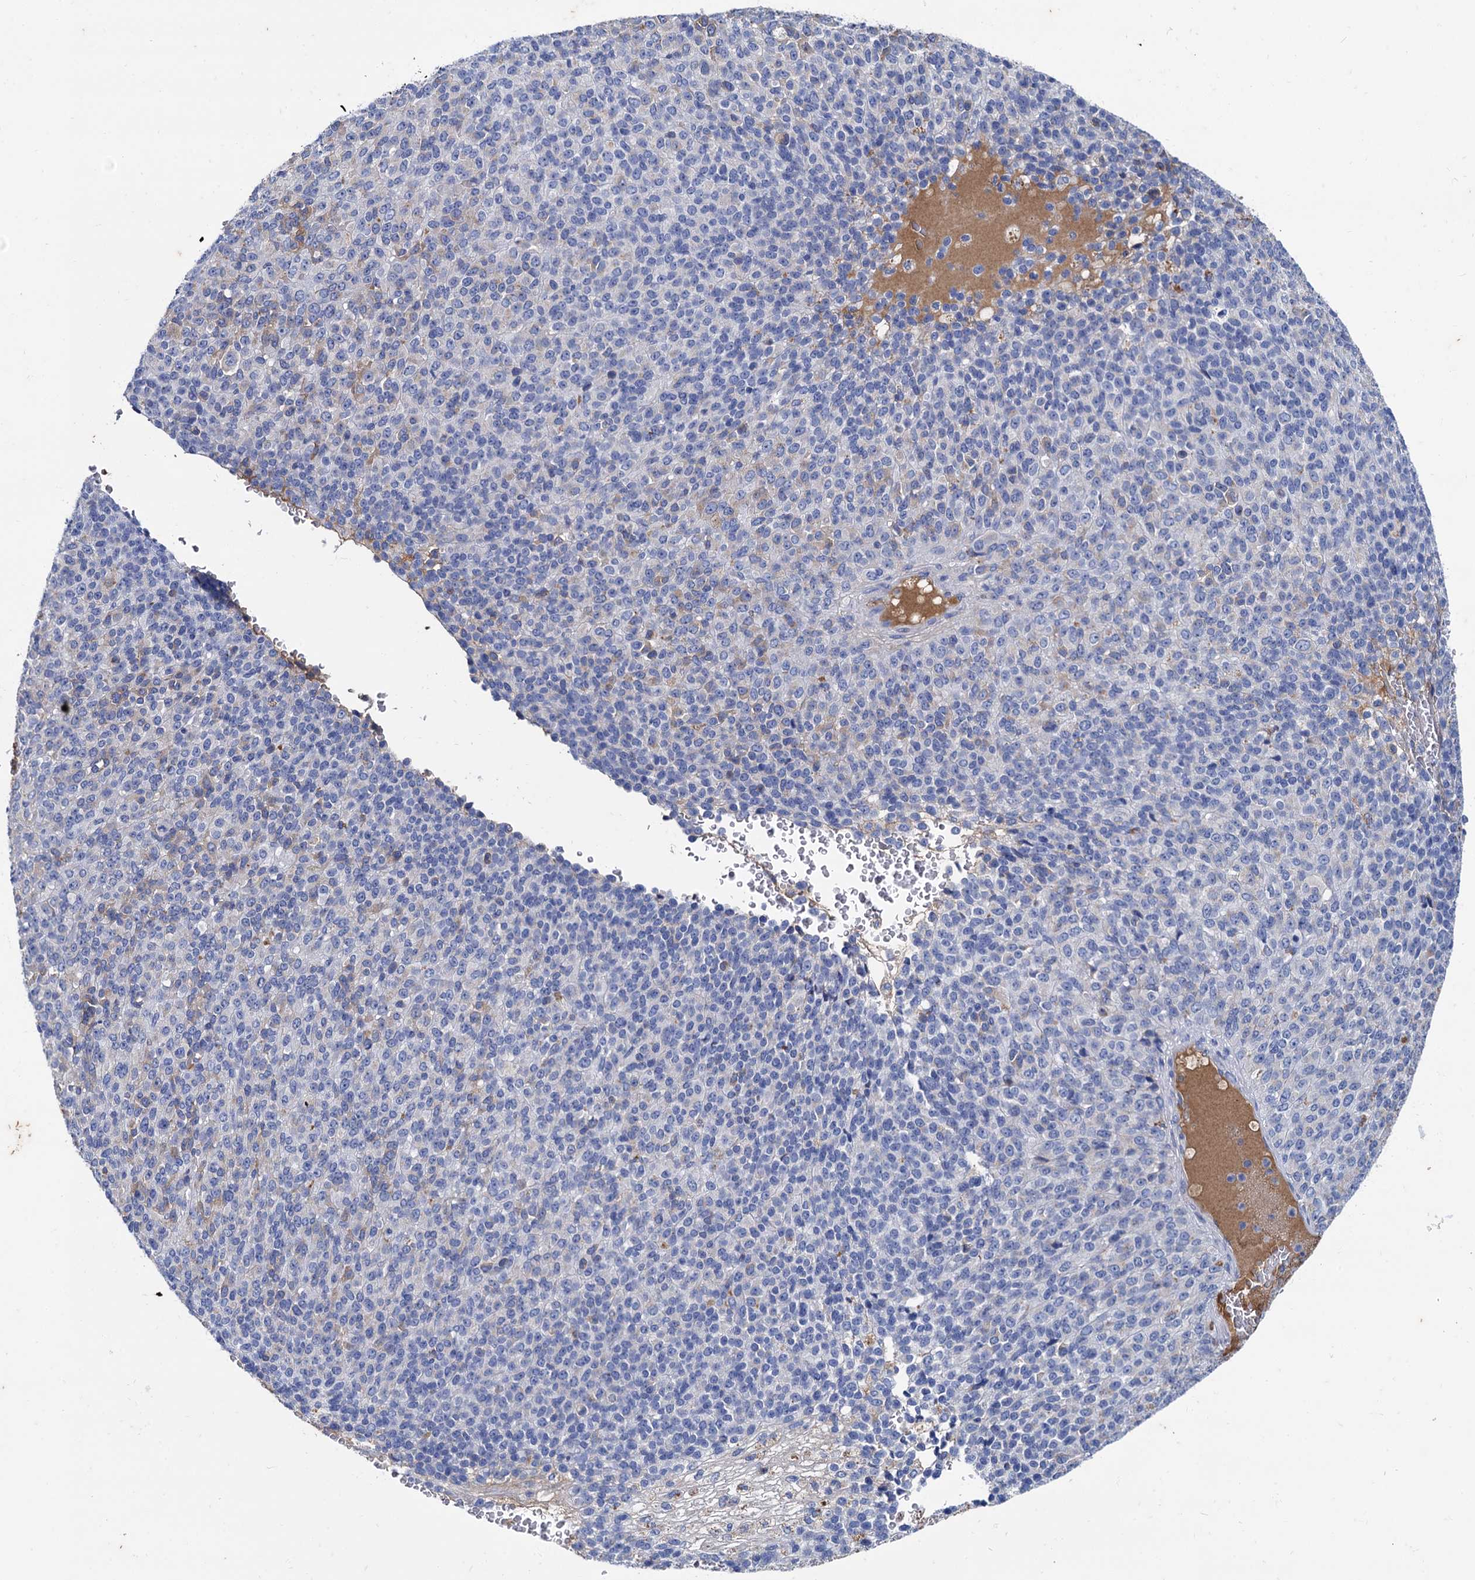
{"staining": {"intensity": "negative", "quantity": "none", "location": "none"}, "tissue": "melanoma", "cell_type": "Tumor cells", "image_type": "cancer", "snomed": [{"axis": "morphology", "description": "Malignant melanoma, Metastatic site"}, {"axis": "topography", "description": "Brain"}], "caption": "Immunohistochemistry histopathology image of neoplastic tissue: human malignant melanoma (metastatic site) stained with DAB shows no significant protein expression in tumor cells.", "gene": "TMEM72", "patient": {"sex": "female", "age": 56}}